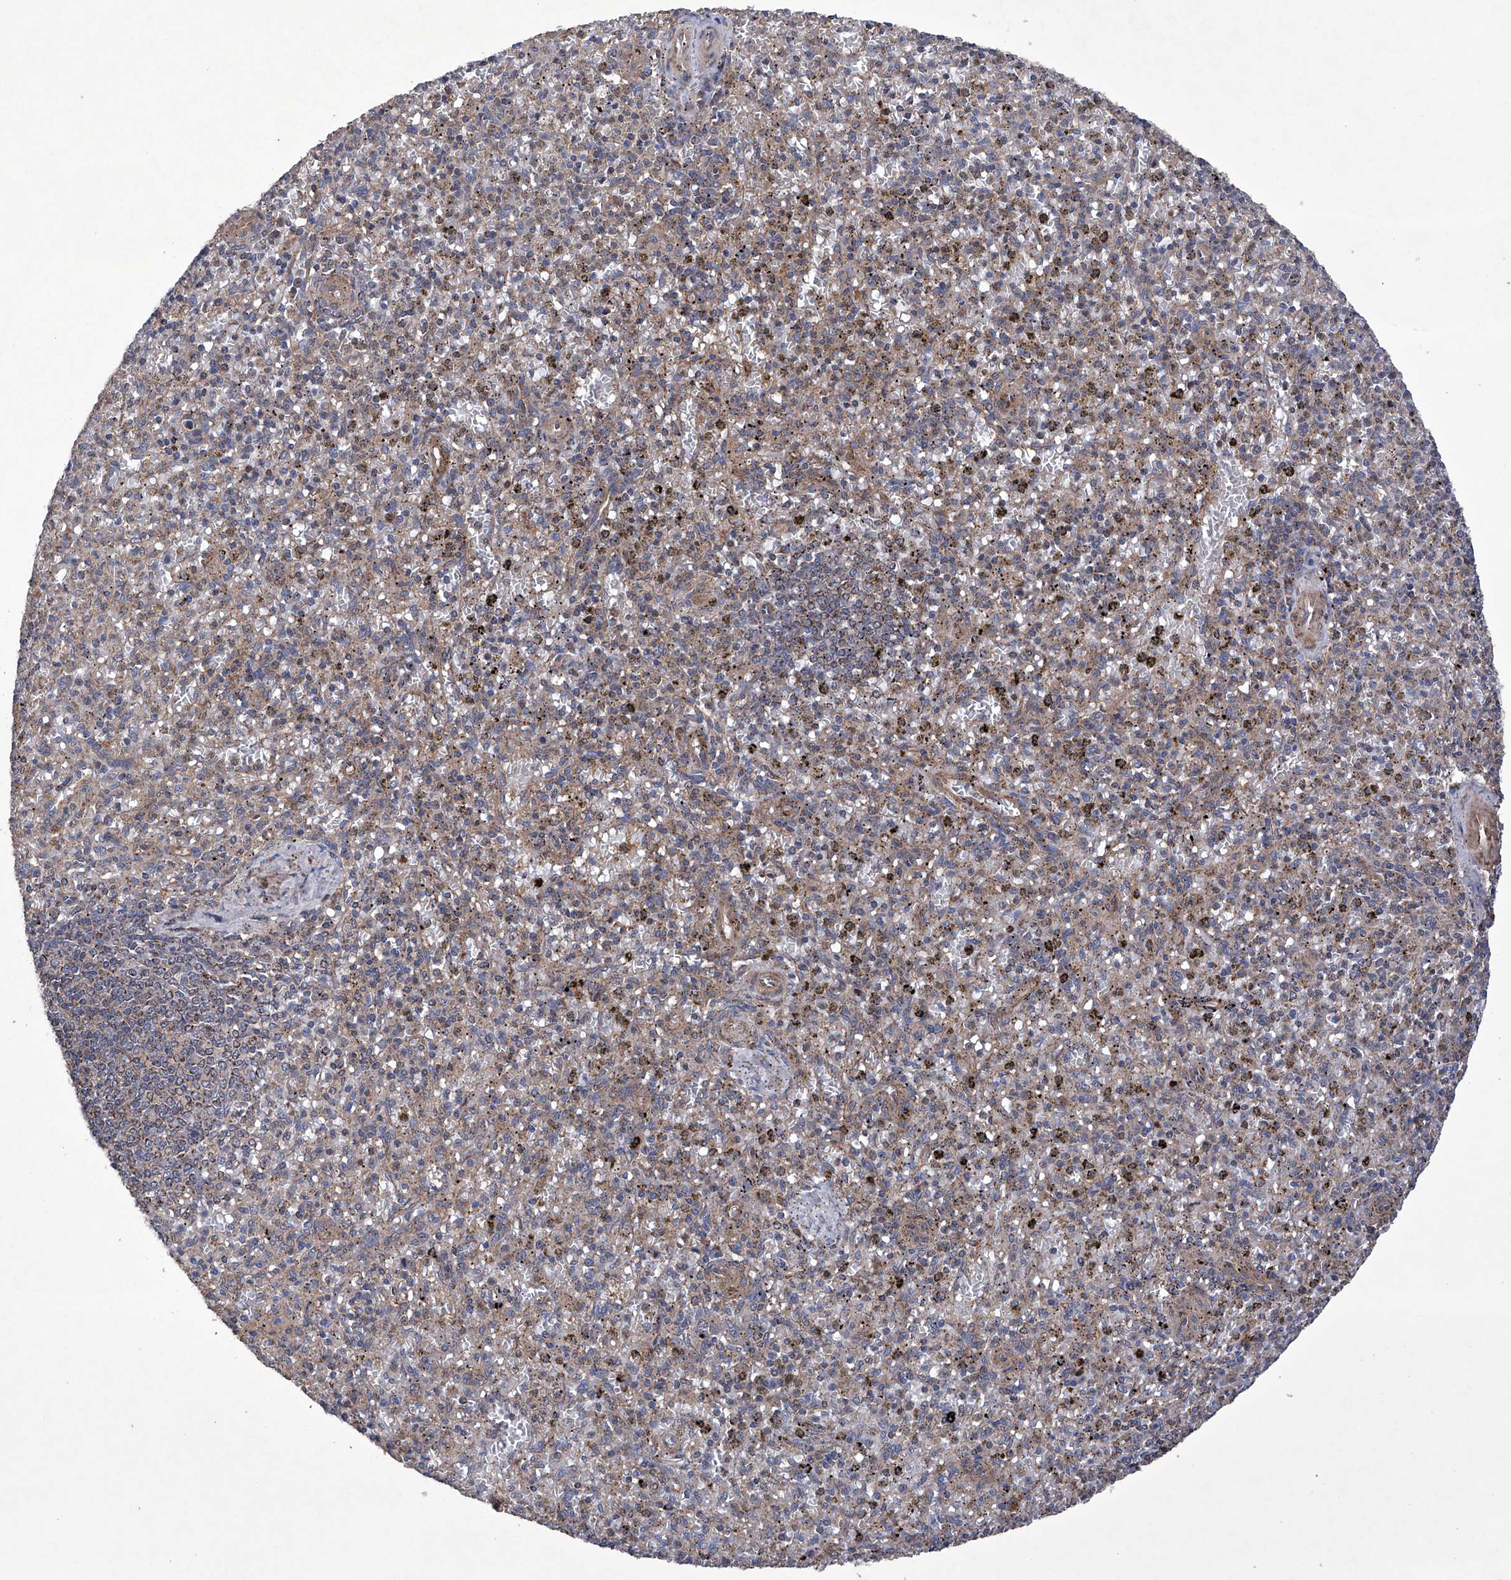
{"staining": {"intensity": "moderate", "quantity": "<25%", "location": "cytoplasmic/membranous"}, "tissue": "spleen", "cell_type": "Cells in red pulp", "image_type": "normal", "snomed": [{"axis": "morphology", "description": "Normal tissue, NOS"}, {"axis": "topography", "description": "Spleen"}], "caption": "IHC (DAB (3,3'-diaminobenzidine)) staining of unremarkable human spleen reveals moderate cytoplasmic/membranous protein staining in approximately <25% of cells in red pulp.", "gene": "EFCAB2", "patient": {"sex": "male", "age": 72}}